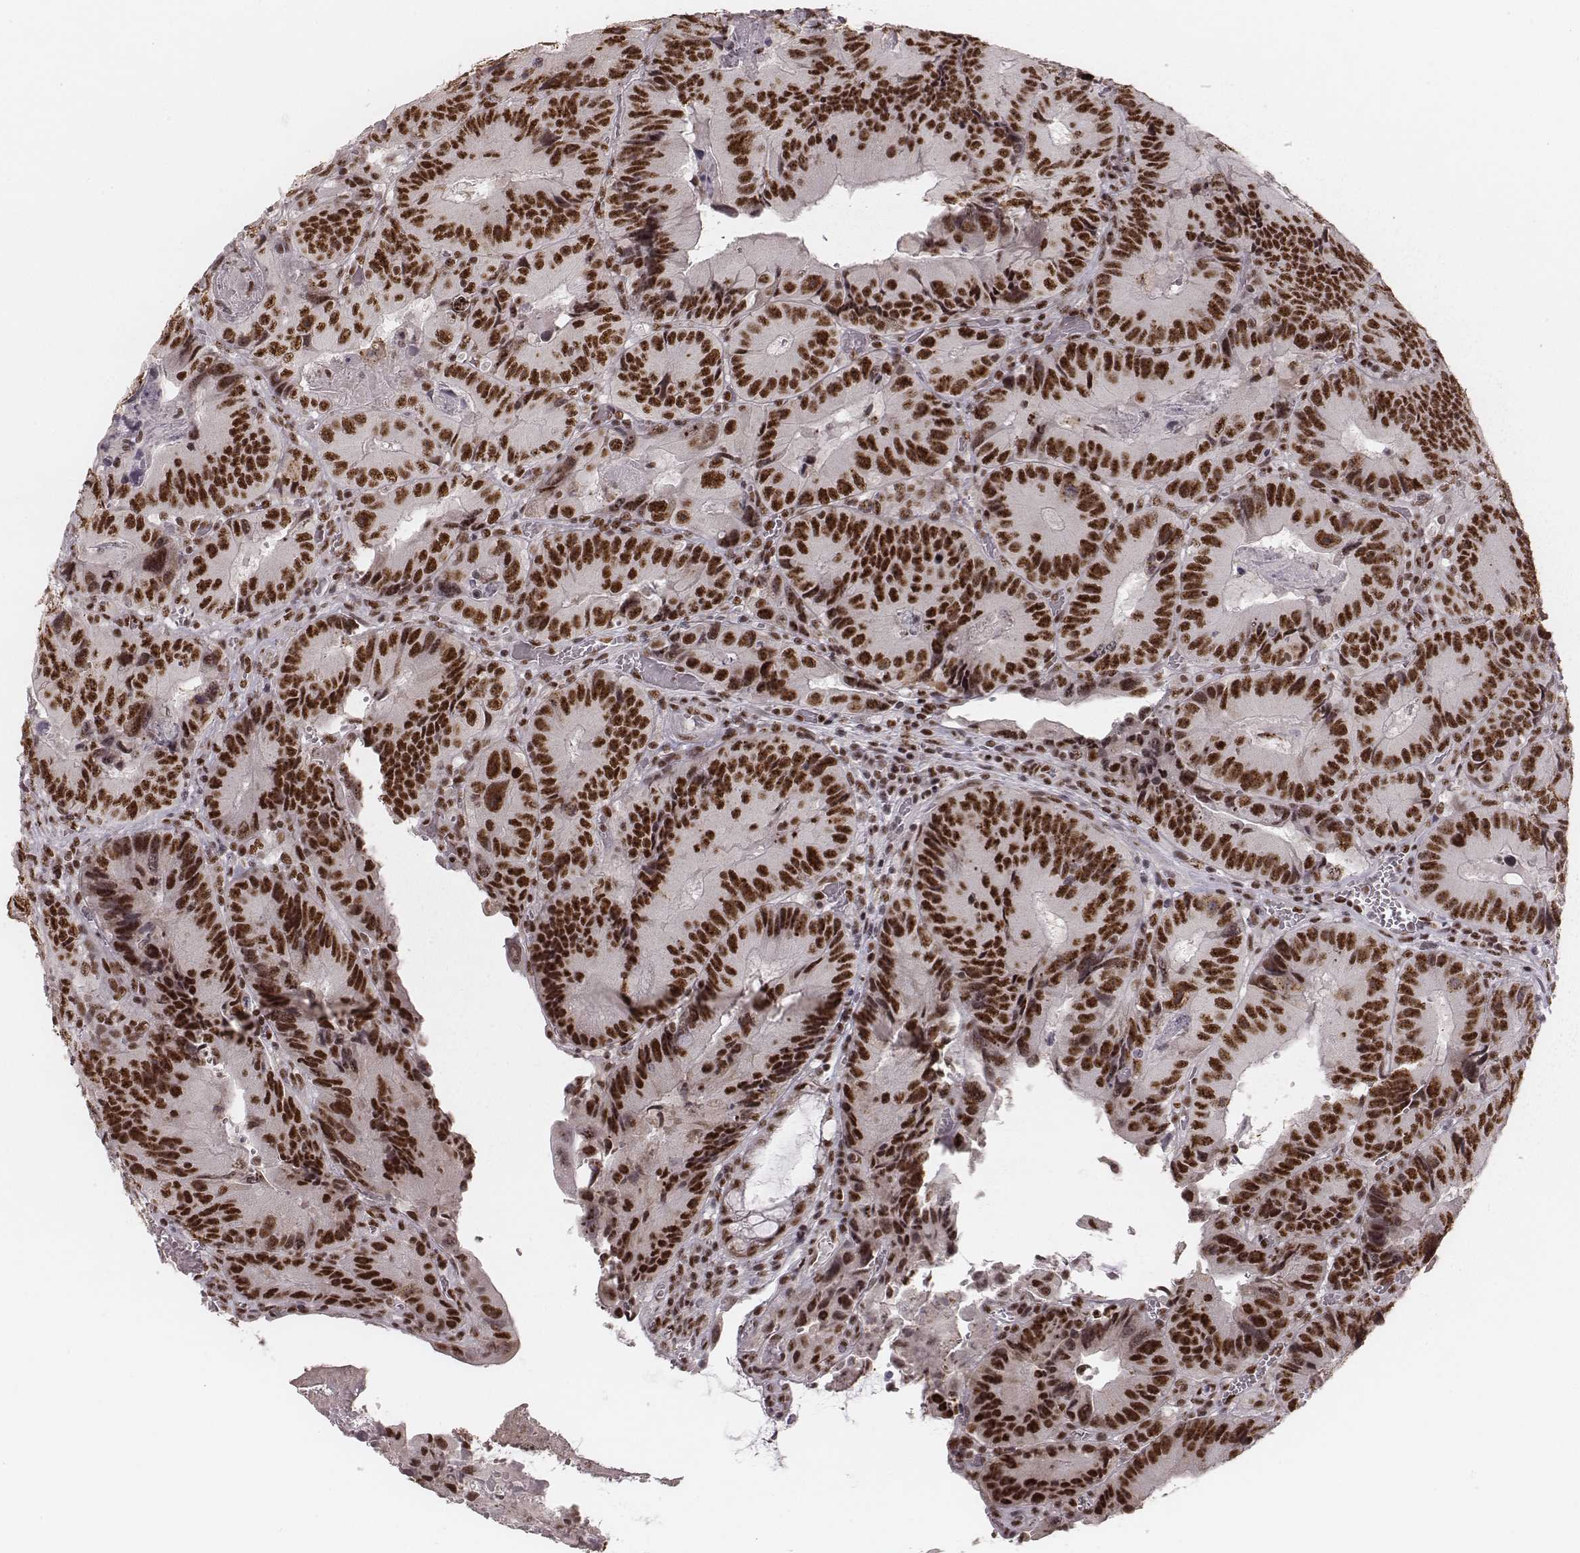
{"staining": {"intensity": "strong", "quantity": ">75%", "location": "nuclear"}, "tissue": "colorectal cancer", "cell_type": "Tumor cells", "image_type": "cancer", "snomed": [{"axis": "morphology", "description": "Adenocarcinoma, NOS"}, {"axis": "topography", "description": "Colon"}], "caption": "Colorectal adenocarcinoma tissue displays strong nuclear positivity in approximately >75% of tumor cells The staining is performed using DAB brown chromogen to label protein expression. The nuclei are counter-stained blue using hematoxylin.", "gene": "LUC7L", "patient": {"sex": "female", "age": 86}}